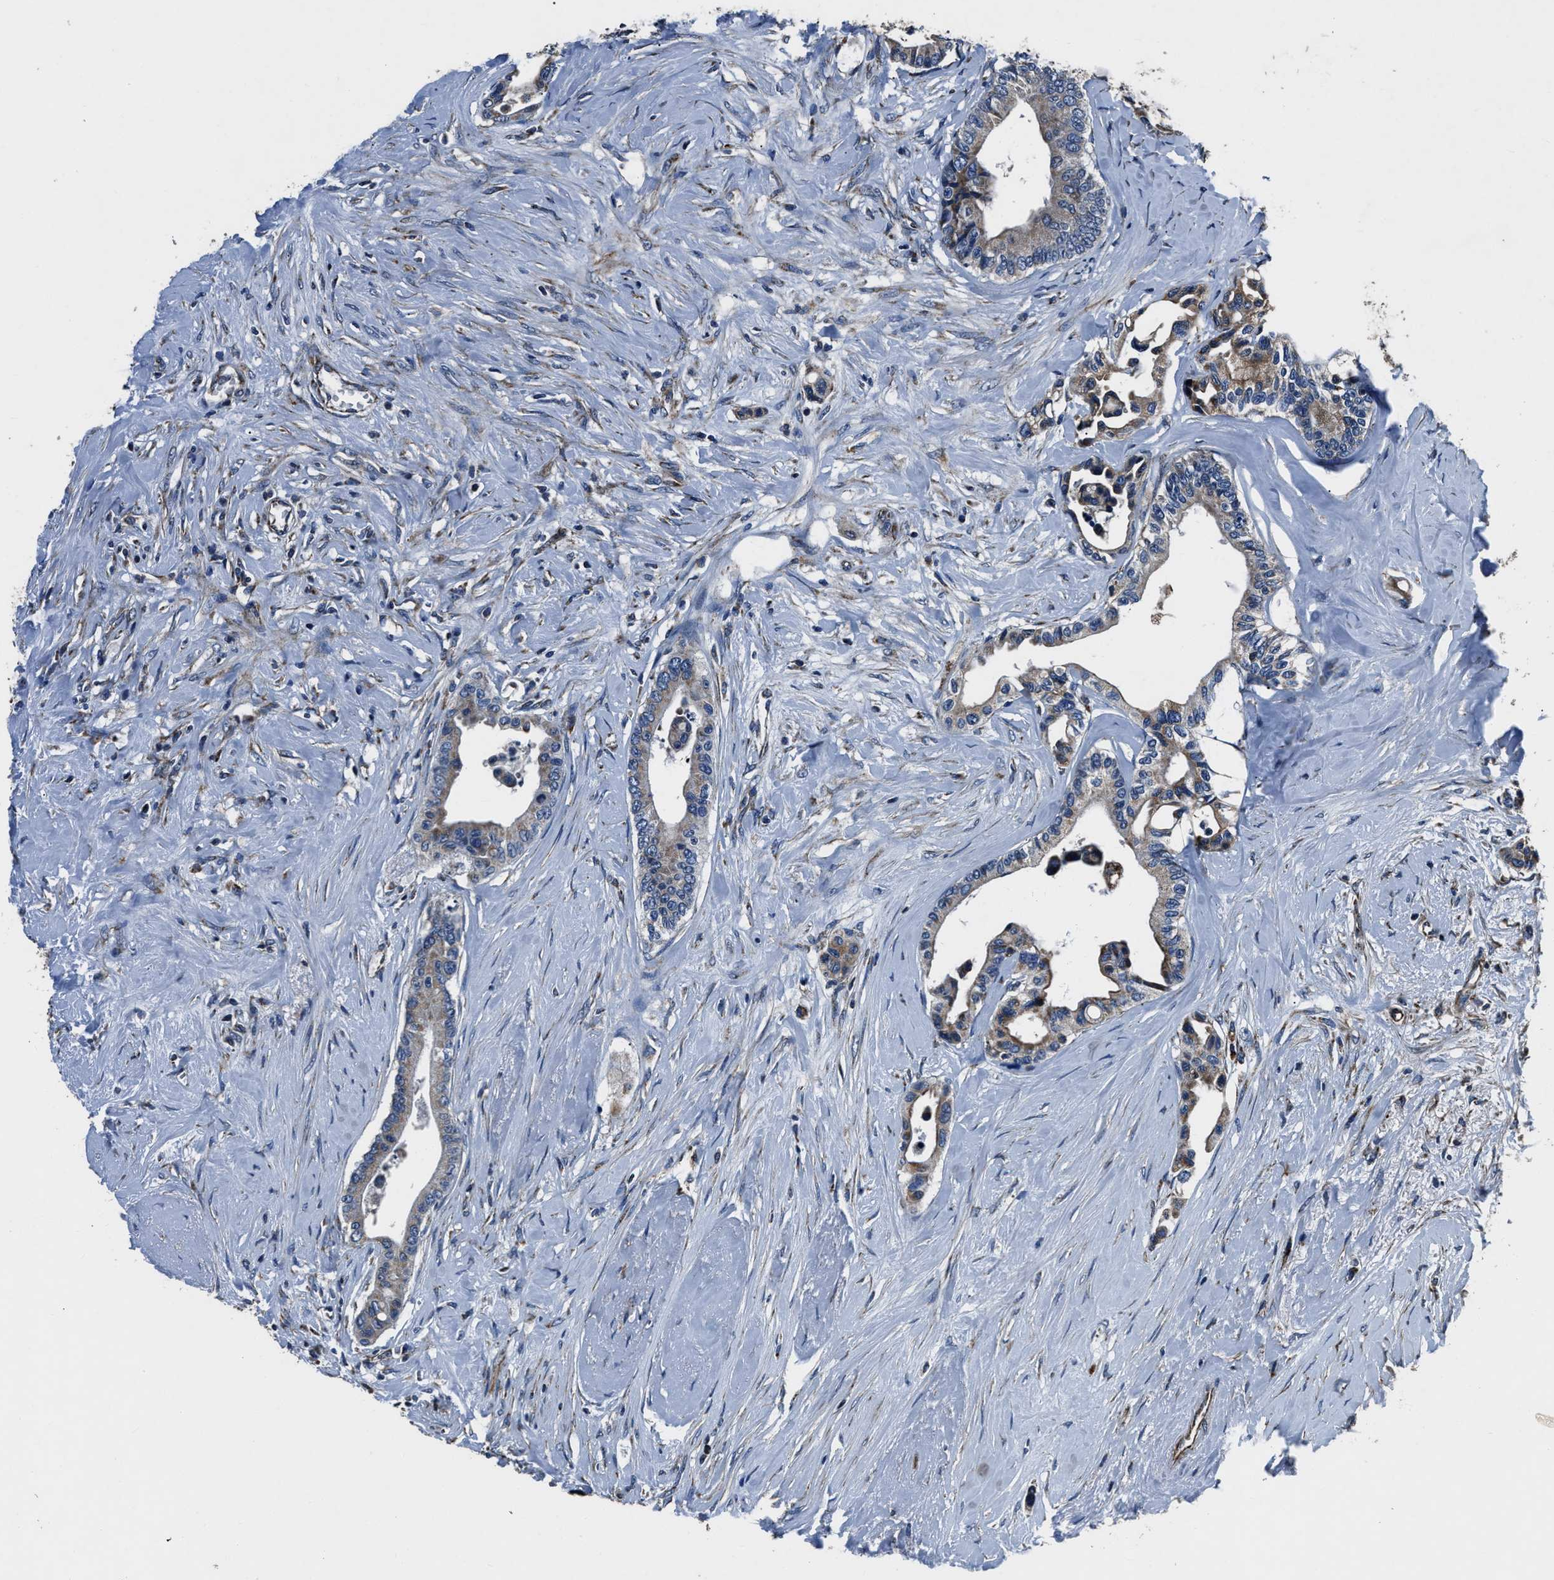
{"staining": {"intensity": "weak", "quantity": "25%-75%", "location": "cytoplasmic/membranous"}, "tissue": "colorectal cancer", "cell_type": "Tumor cells", "image_type": "cancer", "snomed": [{"axis": "morphology", "description": "Normal tissue, NOS"}, {"axis": "morphology", "description": "Adenocarcinoma, NOS"}, {"axis": "topography", "description": "Colon"}], "caption": "Colorectal adenocarcinoma was stained to show a protein in brown. There is low levels of weak cytoplasmic/membranous staining in about 25%-75% of tumor cells.", "gene": "OGDH", "patient": {"sex": "male", "age": 82}}